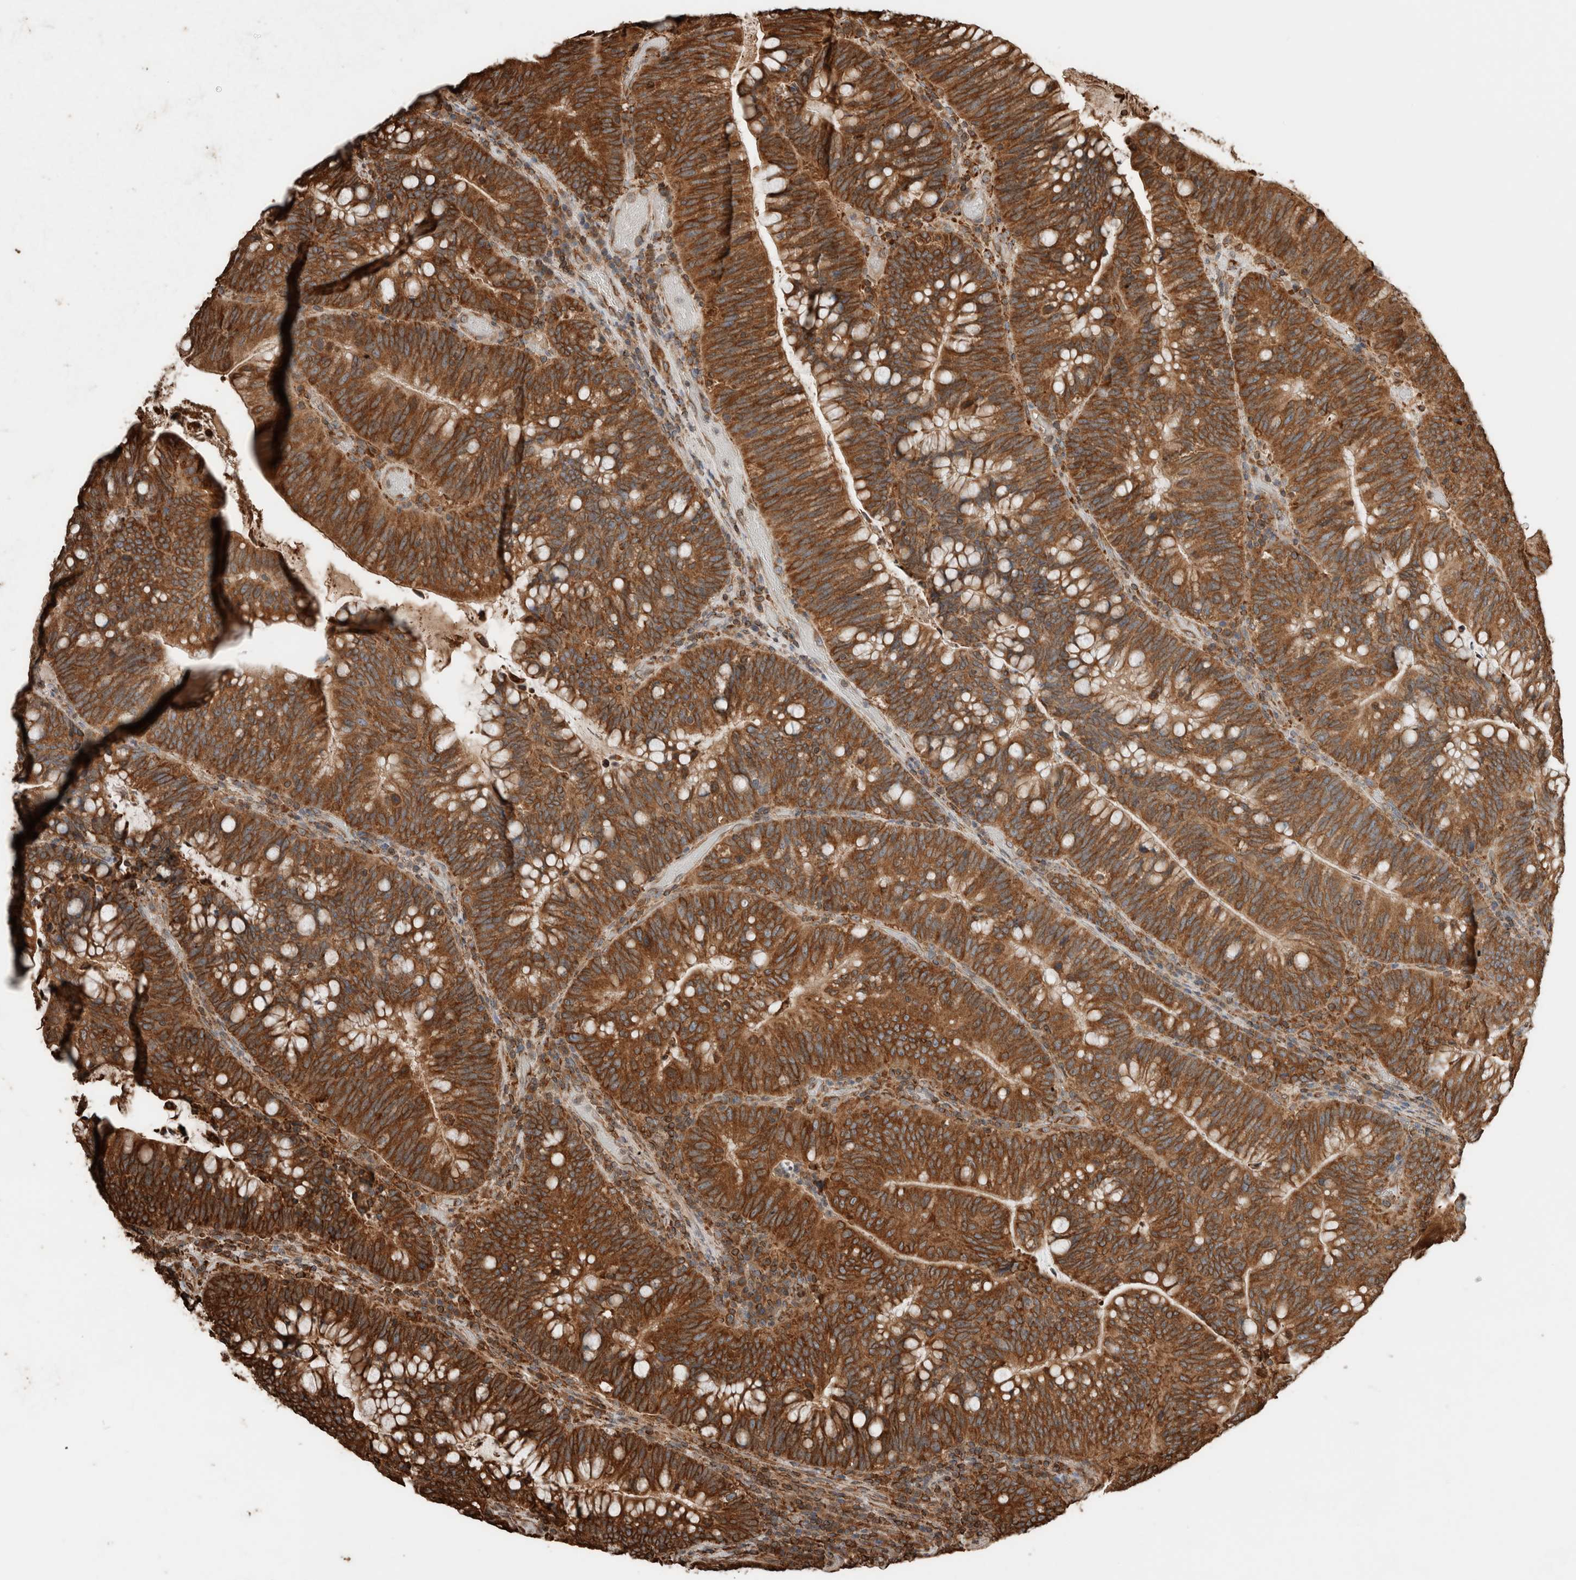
{"staining": {"intensity": "strong", "quantity": ">75%", "location": "cytoplasmic/membranous"}, "tissue": "colorectal cancer", "cell_type": "Tumor cells", "image_type": "cancer", "snomed": [{"axis": "morphology", "description": "Adenocarcinoma, NOS"}, {"axis": "topography", "description": "Colon"}], "caption": "A photomicrograph of colorectal cancer stained for a protein shows strong cytoplasmic/membranous brown staining in tumor cells.", "gene": "ERAP2", "patient": {"sex": "female", "age": 66}}